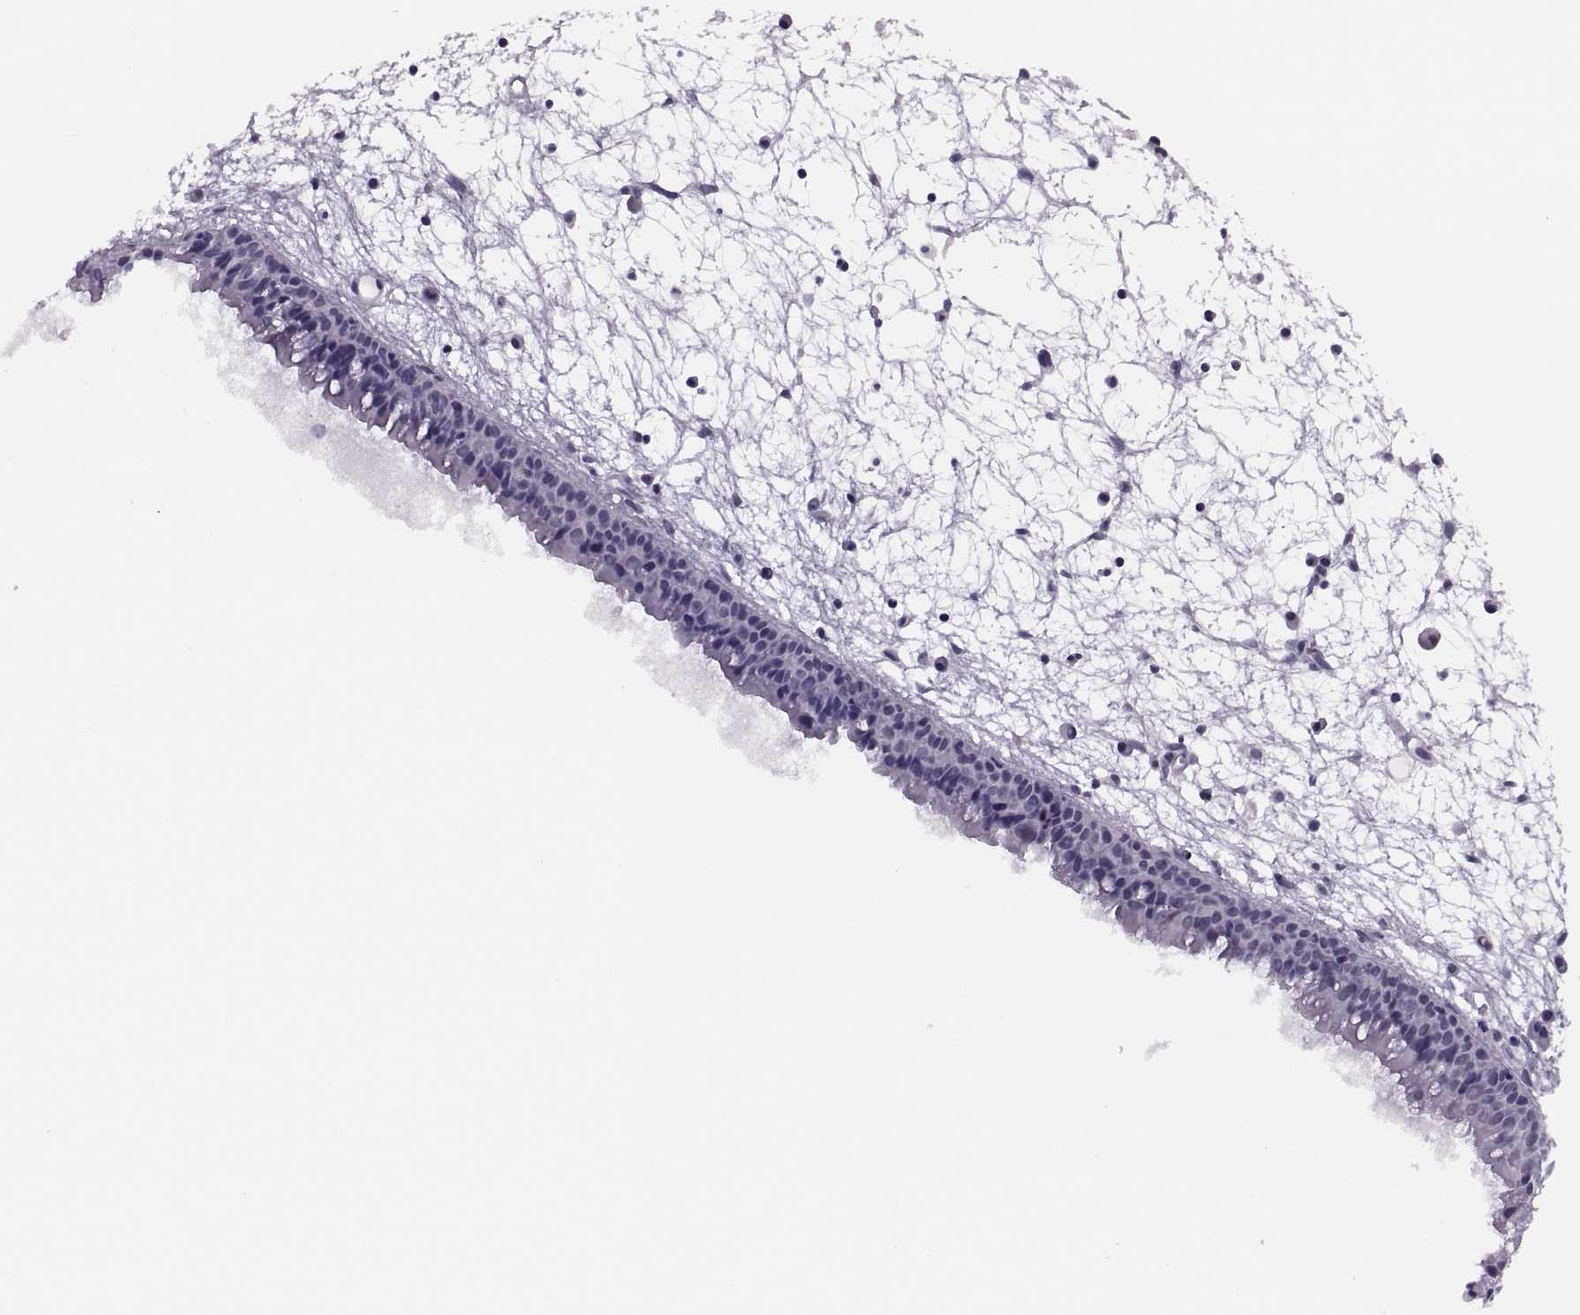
{"staining": {"intensity": "negative", "quantity": "none", "location": "none"}, "tissue": "nasopharynx", "cell_type": "Respiratory epithelial cells", "image_type": "normal", "snomed": [{"axis": "morphology", "description": "Normal tissue, NOS"}, {"axis": "topography", "description": "Nasopharynx"}], "caption": "The photomicrograph shows no significant positivity in respiratory epithelial cells of nasopharynx.", "gene": "SYNGR4", "patient": {"sex": "male", "age": 61}}